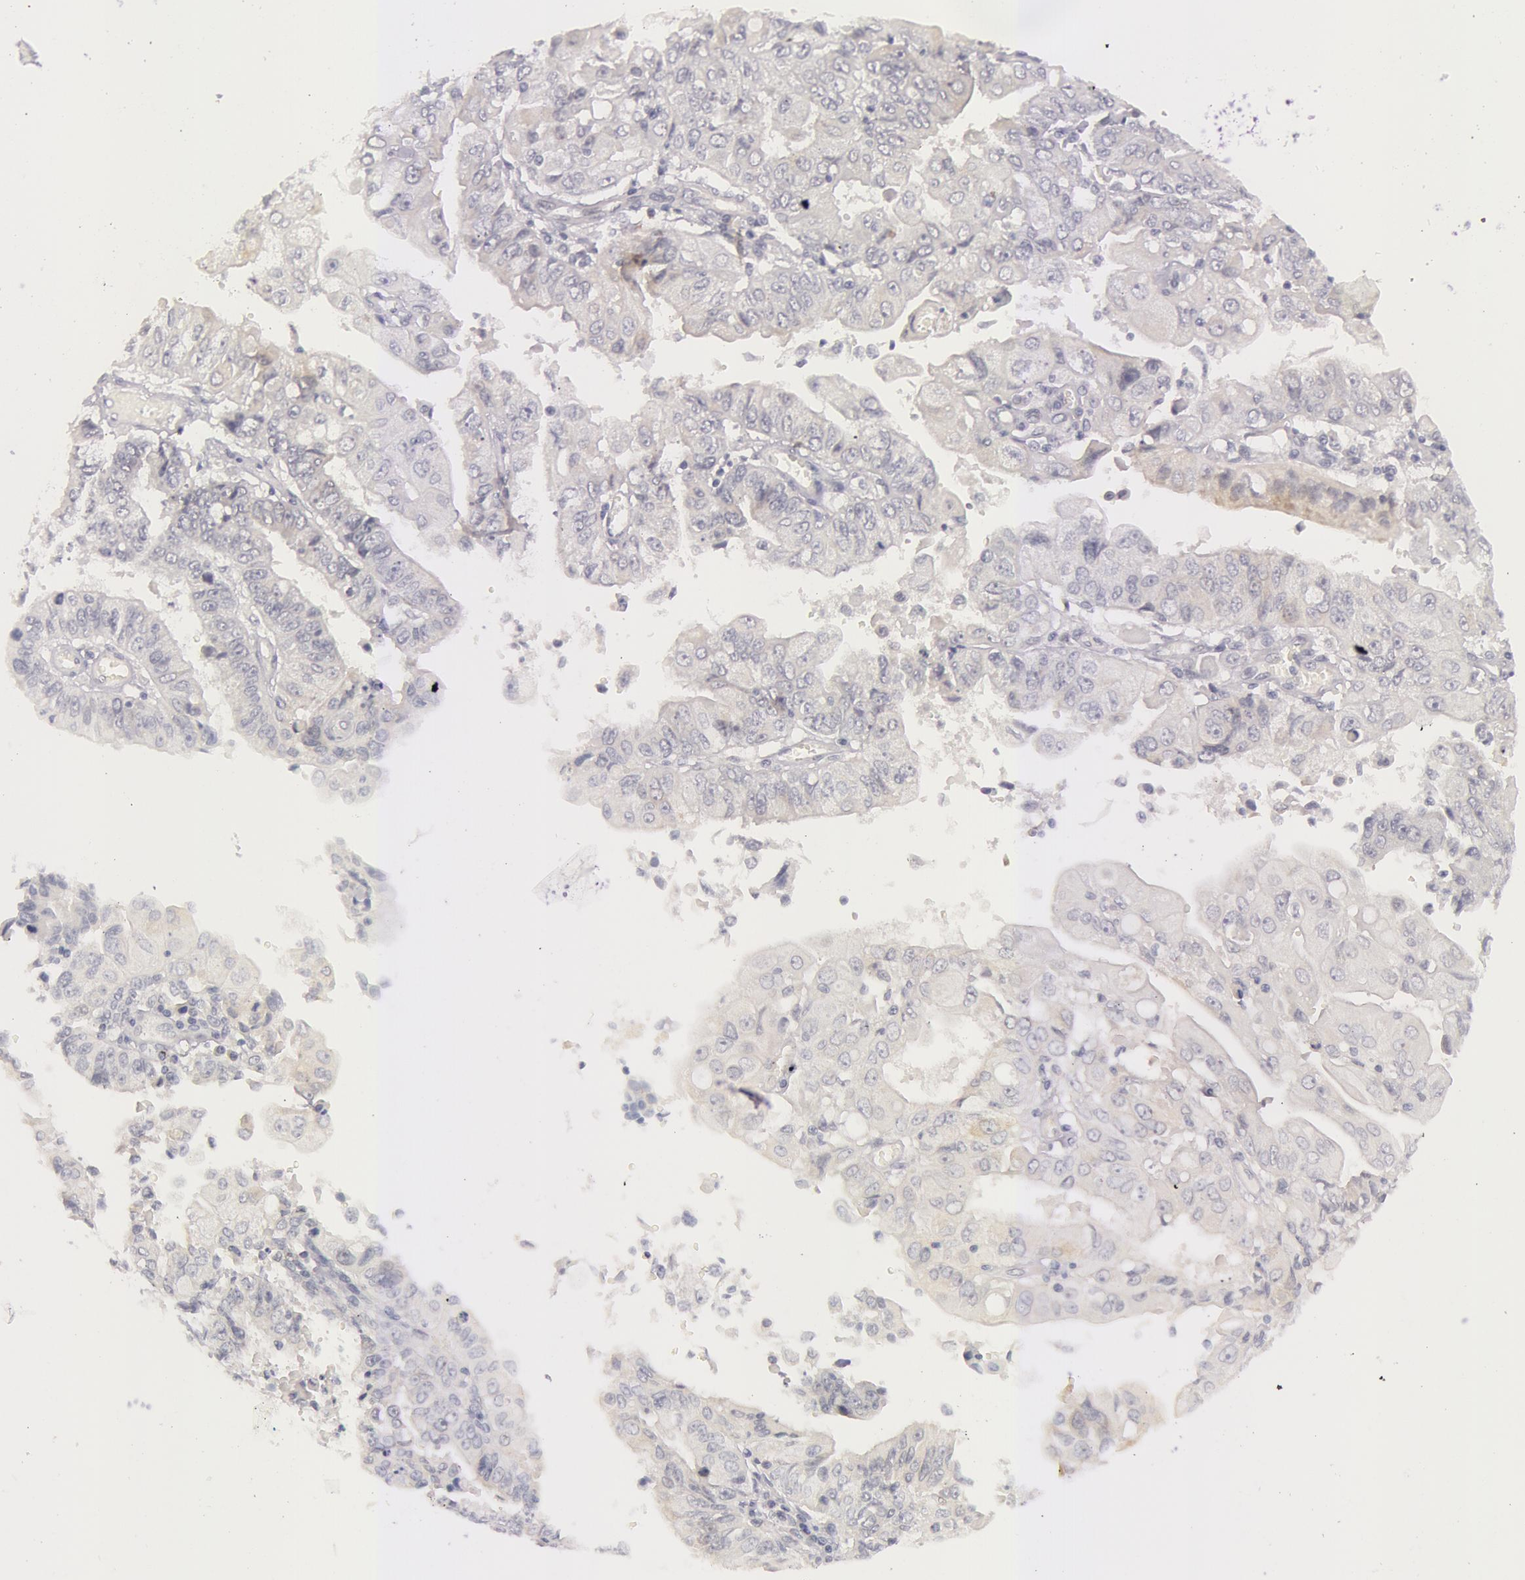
{"staining": {"intensity": "negative", "quantity": "none", "location": "none"}, "tissue": "endometrial cancer", "cell_type": "Tumor cells", "image_type": "cancer", "snomed": [{"axis": "morphology", "description": "Adenocarcinoma, NOS"}, {"axis": "topography", "description": "Endometrium"}], "caption": "Image shows no significant protein staining in tumor cells of endometrial cancer (adenocarcinoma). (DAB immunohistochemistry (IHC), high magnification).", "gene": "RBMY1F", "patient": {"sex": "female", "age": 75}}